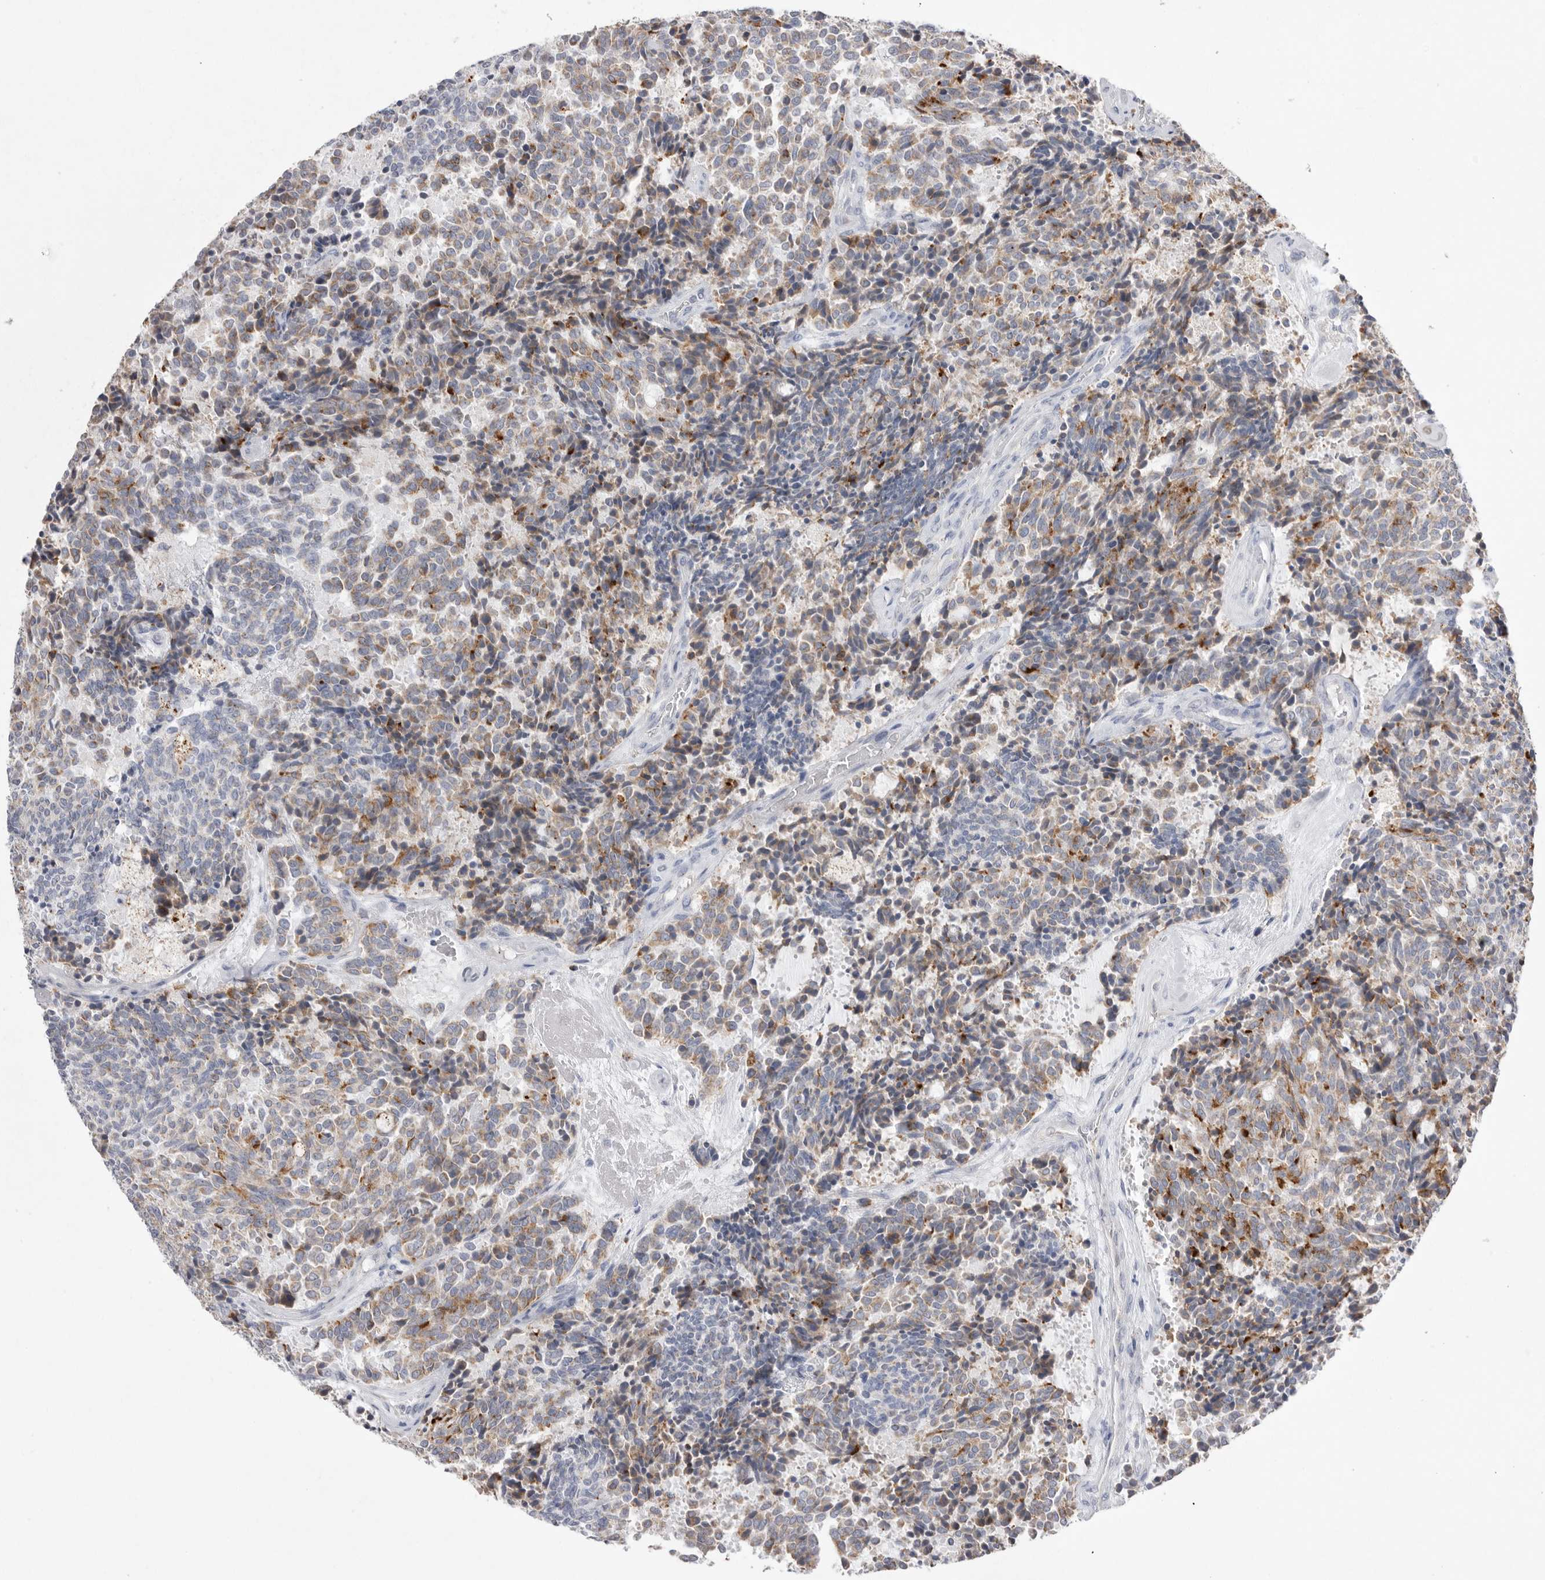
{"staining": {"intensity": "moderate", "quantity": "25%-75%", "location": "cytoplasmic/membranous"}, "tissue": "carcinoid", "cell_type": "Tumor cells", "image_type": "cancer", "snomed": [{"axis": "morphology", "description": "Carcinoid, malignant, NOS"}, {"axis": "topography", "description": "Pancreas"}], "caption": "DAB (3,3'-diaminobenzidine) immunohistochemical staining of human carcinoid demonstrates moderate cytoplasmic/membranous protein expression in about 25%-75% of tumor cells.", "gene": "VDAC3", "patient": {"sex": "female", "age": 54}}